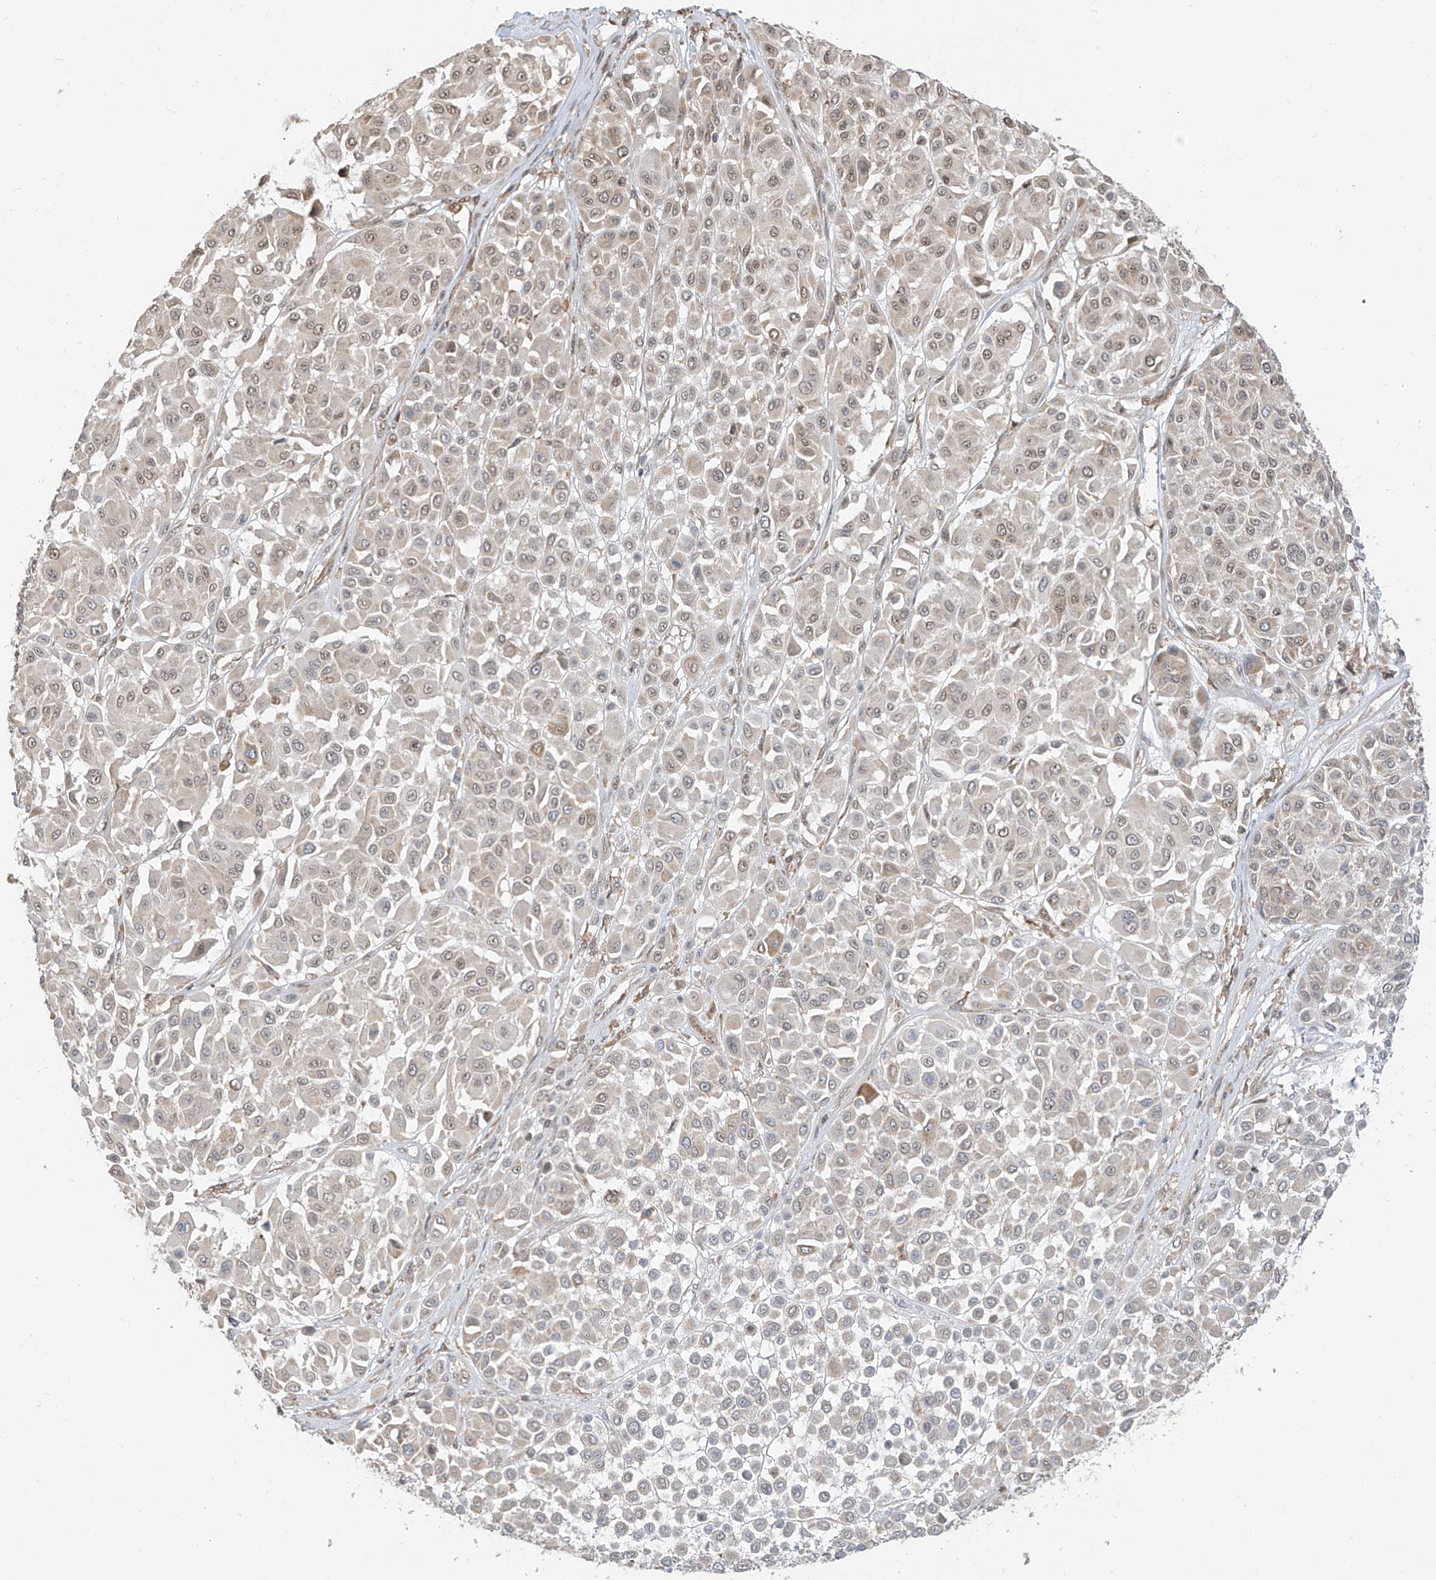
{"staining": {"intensity": "weak", "quantity": "<25%", "location": "nuclear"}, "tissue": "melanoma", "cell_type": "Tumor cells", "image_type": "cancer", "snomed": [{"axis": "morphology", "description": "Malignant melanoma, Metastatic site"}, {"axis": "topography", "description": "Soft tissue"}], "caption": "IHC micrograph of neoplastic tissue: malignant melanoma (metastatic site) stained with DAB (3,3'-diaminobenzidine) displays no significant protein staining in tumor cells.", "gene": "ZMYM2", "patient": {"sex": "male", "age": 41}}